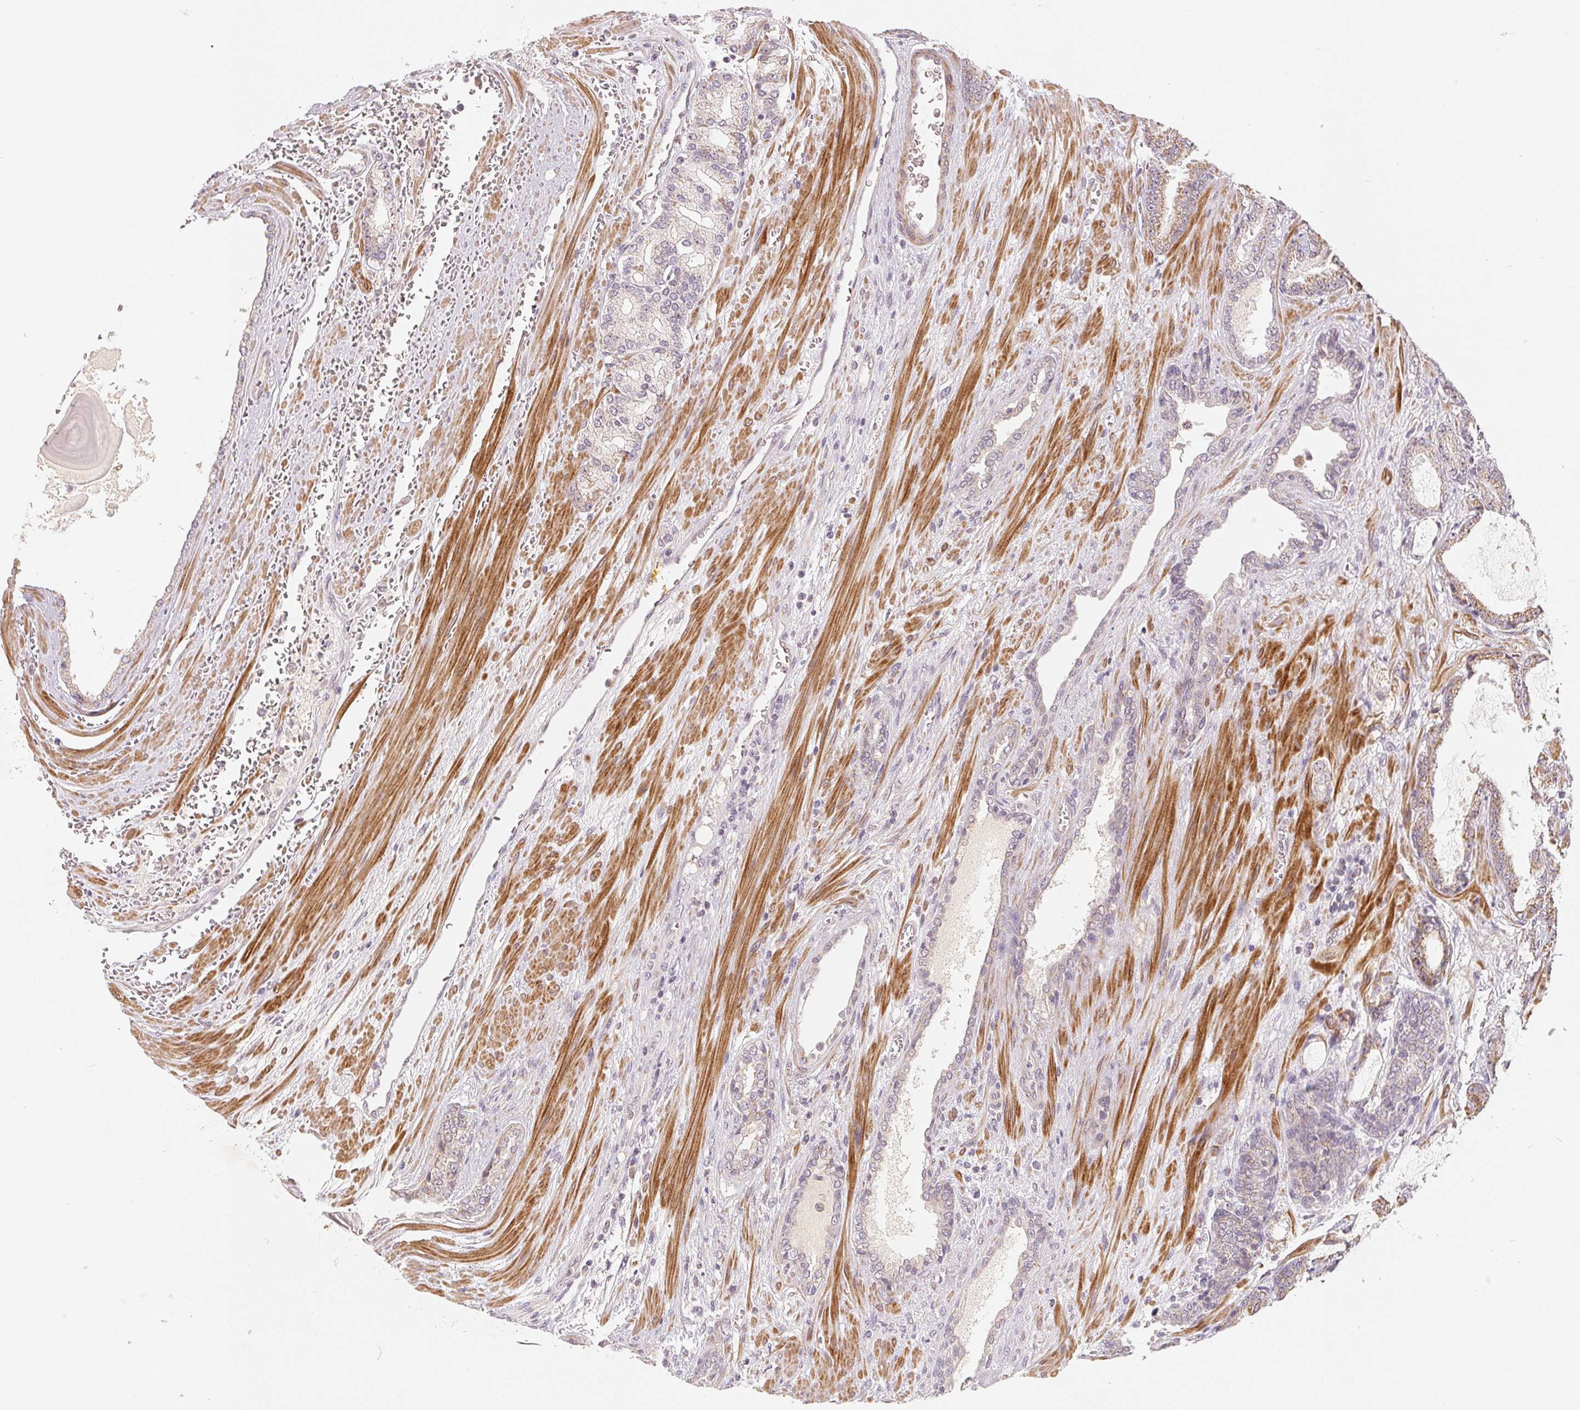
{"staining": {"intensity": "negative", "quantity": "none", "location": "none"}, "tissue": "prostate cancer", "cell_type": "Tumor cells", "image_type": "cancer", "snomed": [{"axis": "morphology", "description": "Adenocarcinoma, High grade"}, {"axis": "topography", "description": "Prostate"}], "caption": "Immunohistochemistry (IHC) photomicrograph of neoplastic tissue: prostate adenocarcinoma (high-grade) stained with DAB (3,3'-diaminobenzidine) shows no significant protein staining in tumor cells.", "gene": "GHITM", "patient": {"sex": "male", "age": 64}}